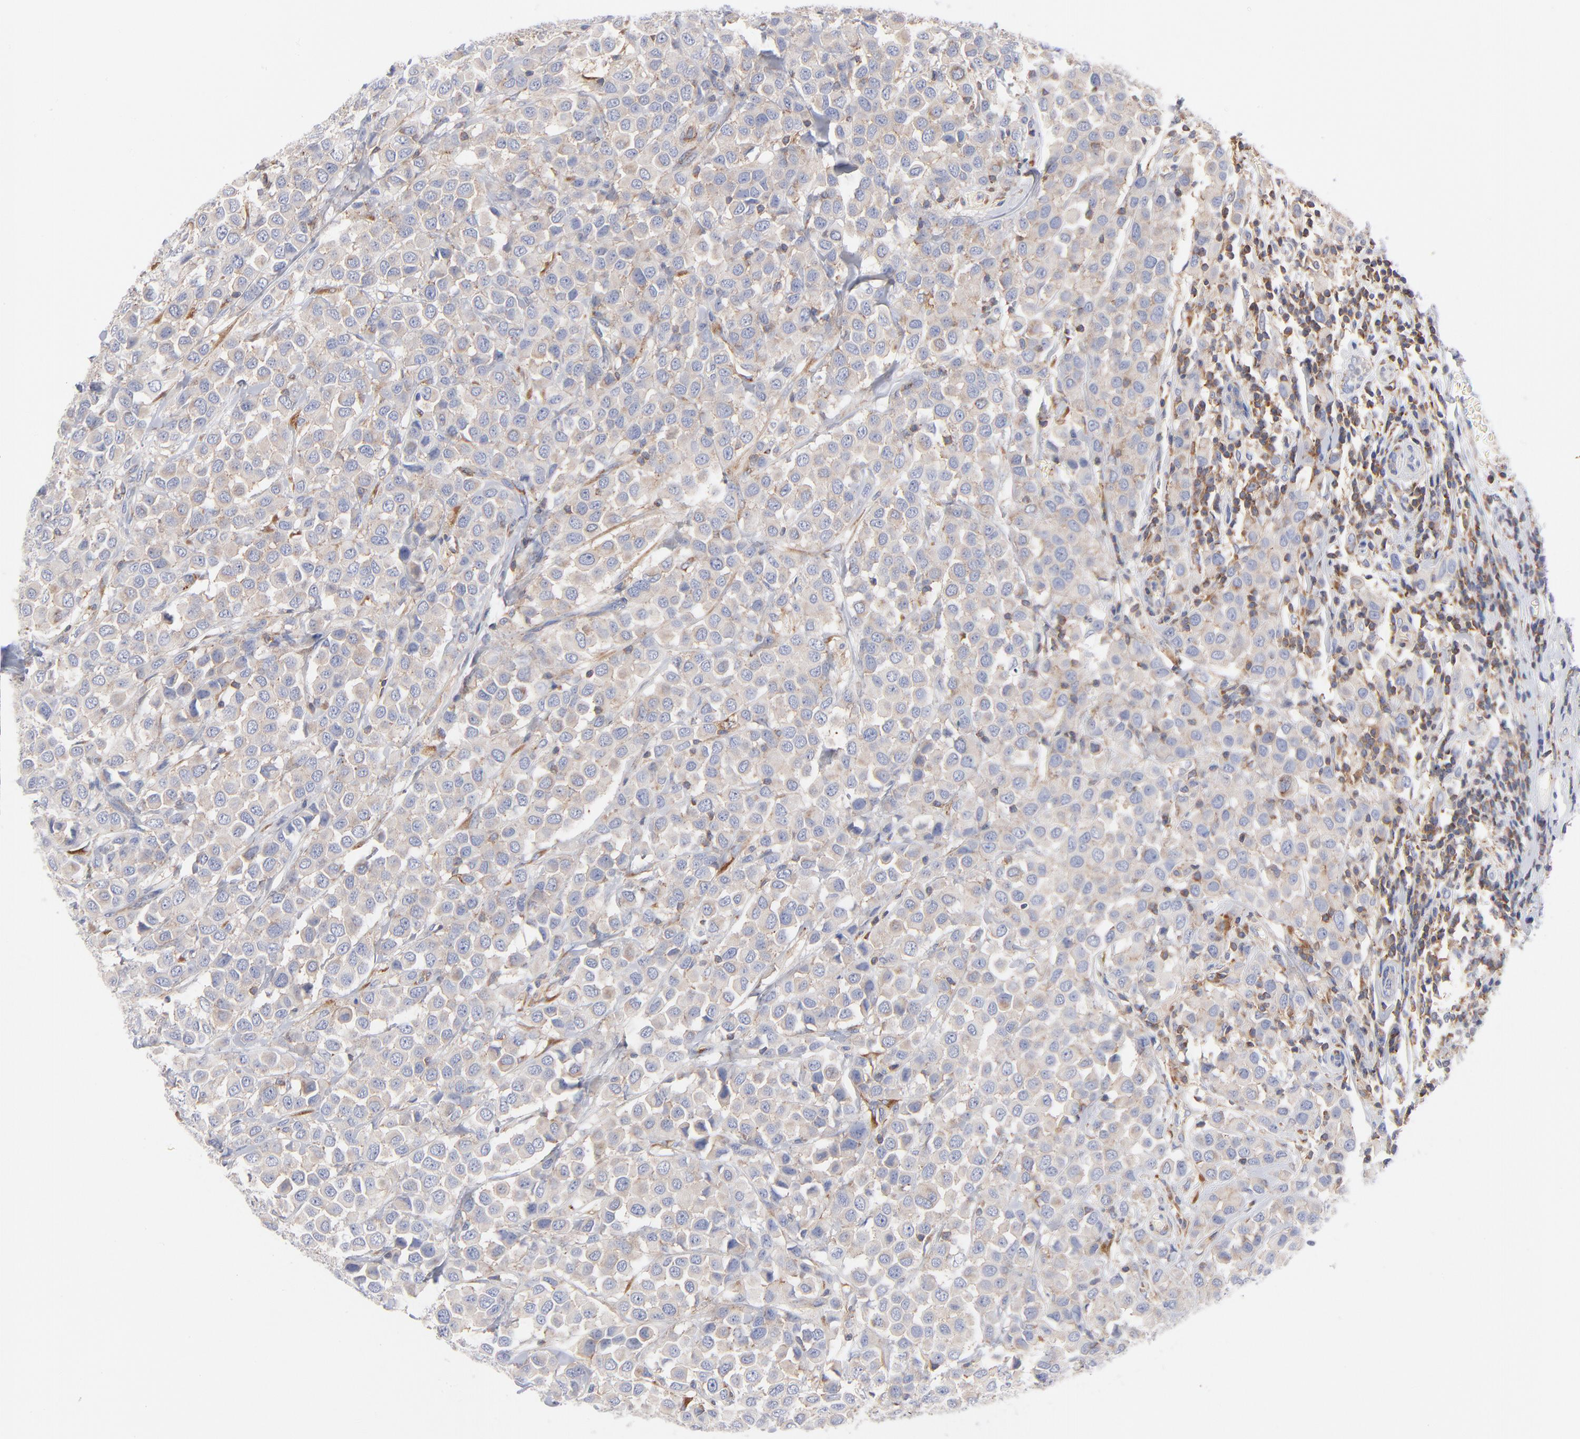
{"staining": {"intensity": "weak", "quantity": ">75%", "location": "cytoplasmic/membranous"}, "tissue": "breast cancer", "cell_type": "Tumor cells", "image_type": "cancer", "snomed": [{"axis": "morphology", "description": "Duct carcinoma"}, {"axis": "topography", "description": "Breast"}], "caption": "Breast cancer was stained to show a protein in brown. There is low levels of weak cytoplasmic/membranous staining in approximately >75% of tumor cells. (Brightfield microscopy of DAB IHC at high magnification).", "gene": "SEPTIN6", "patient": {"sex": "female", "age": 61}}